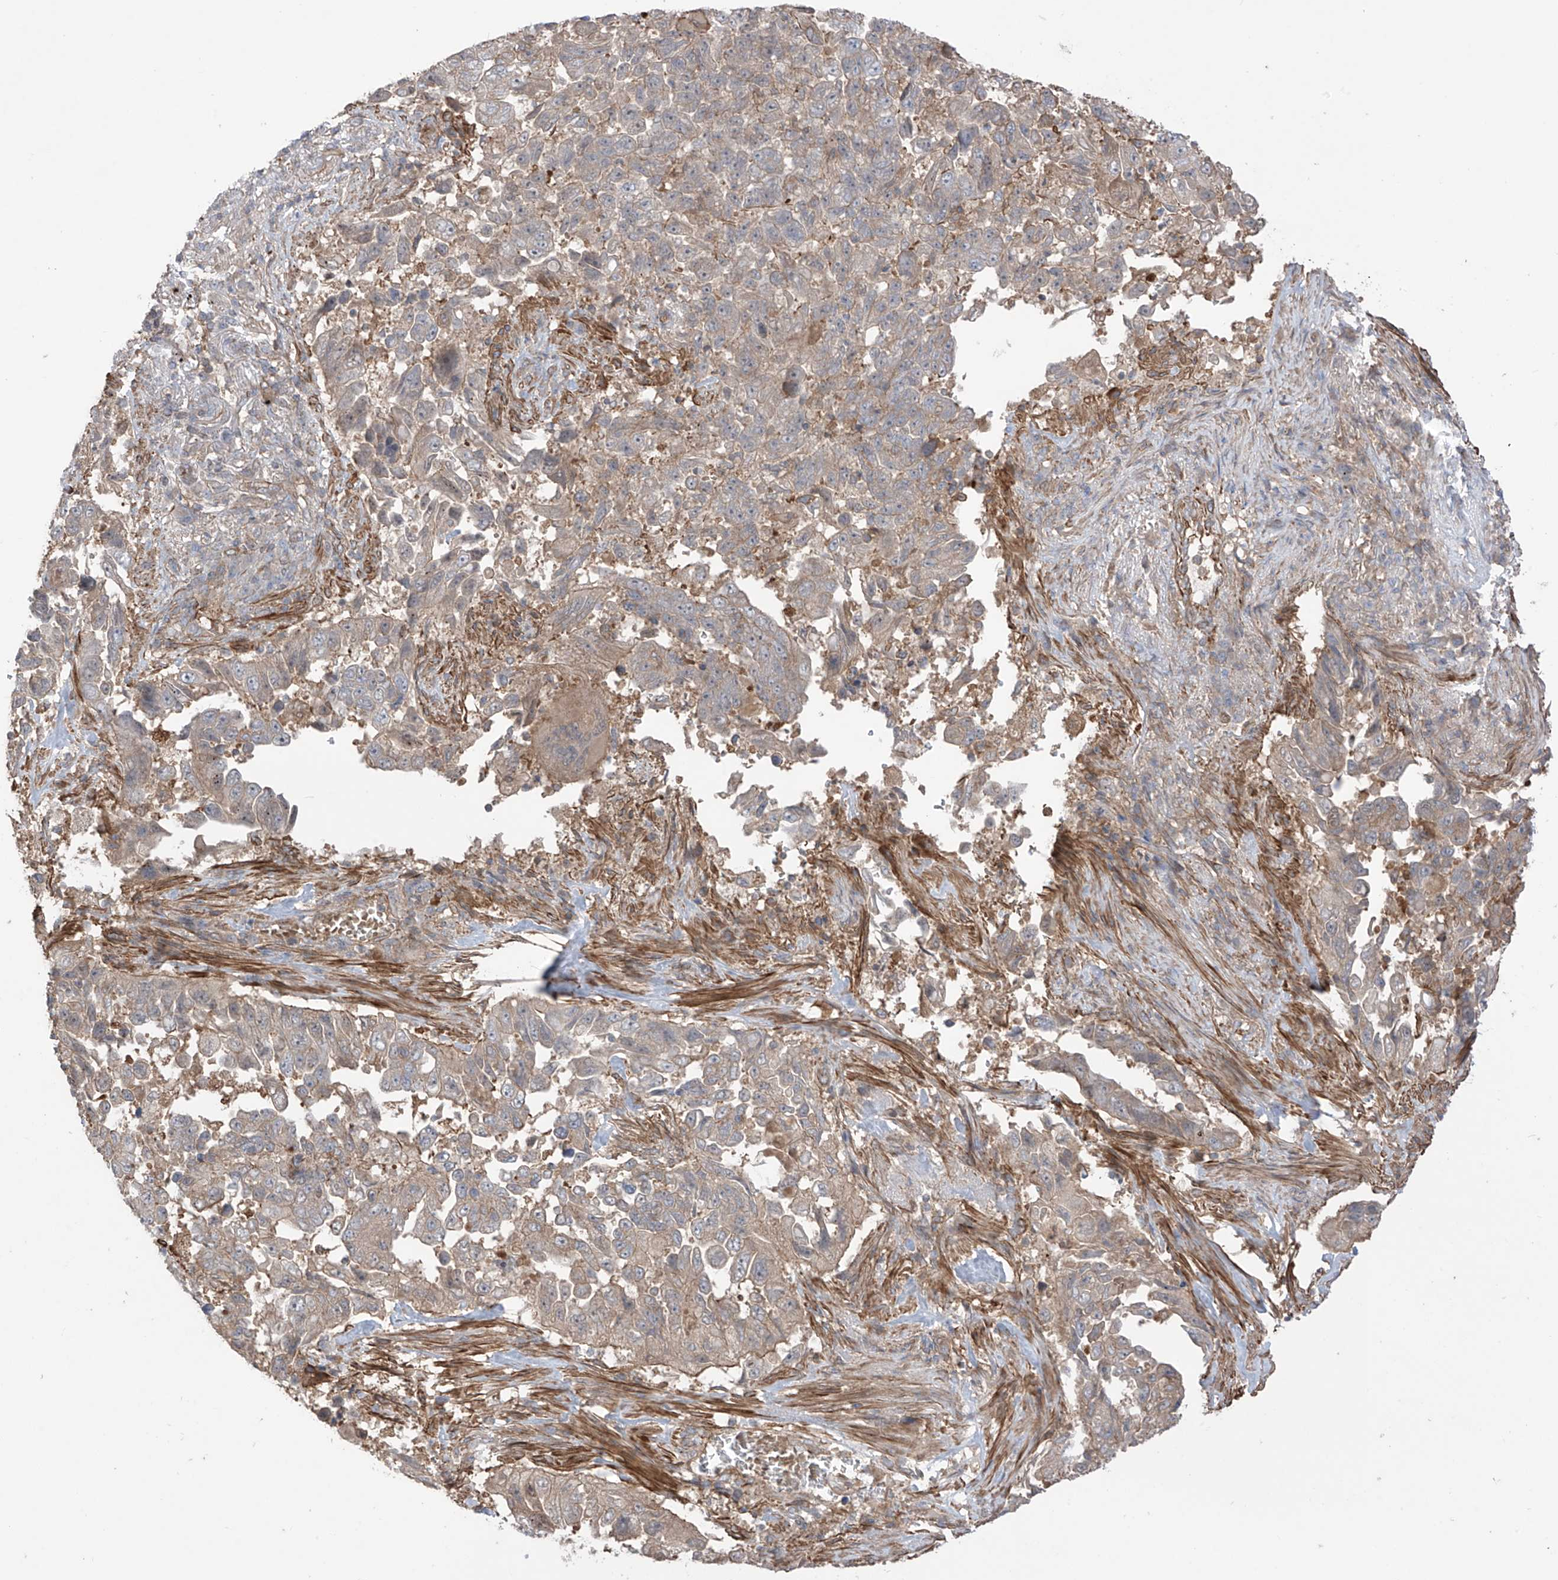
{"staining": {"intensity": "weak", "quantity": "25%-75%", "location": "cytoplasmic/membranous"}, "tissue": "lung cancer", "cell_type": "Tumor cells", "image_type": "cancer", "snomed": [{"axis": "morphology", "description": "Adenocarcinoma, NOS"}, {"axis": "topography", "description": "Lung"}], "caption": "A photomicrograph showing weak cytoplasmic/membranous staining in approximately 25%-75% of tumor cells in adenocarcinoma (lung), as visualized by brown immunohistochemical staining.", "gene": "TRMU", "patient": {"sex": "female", "age": 51}}